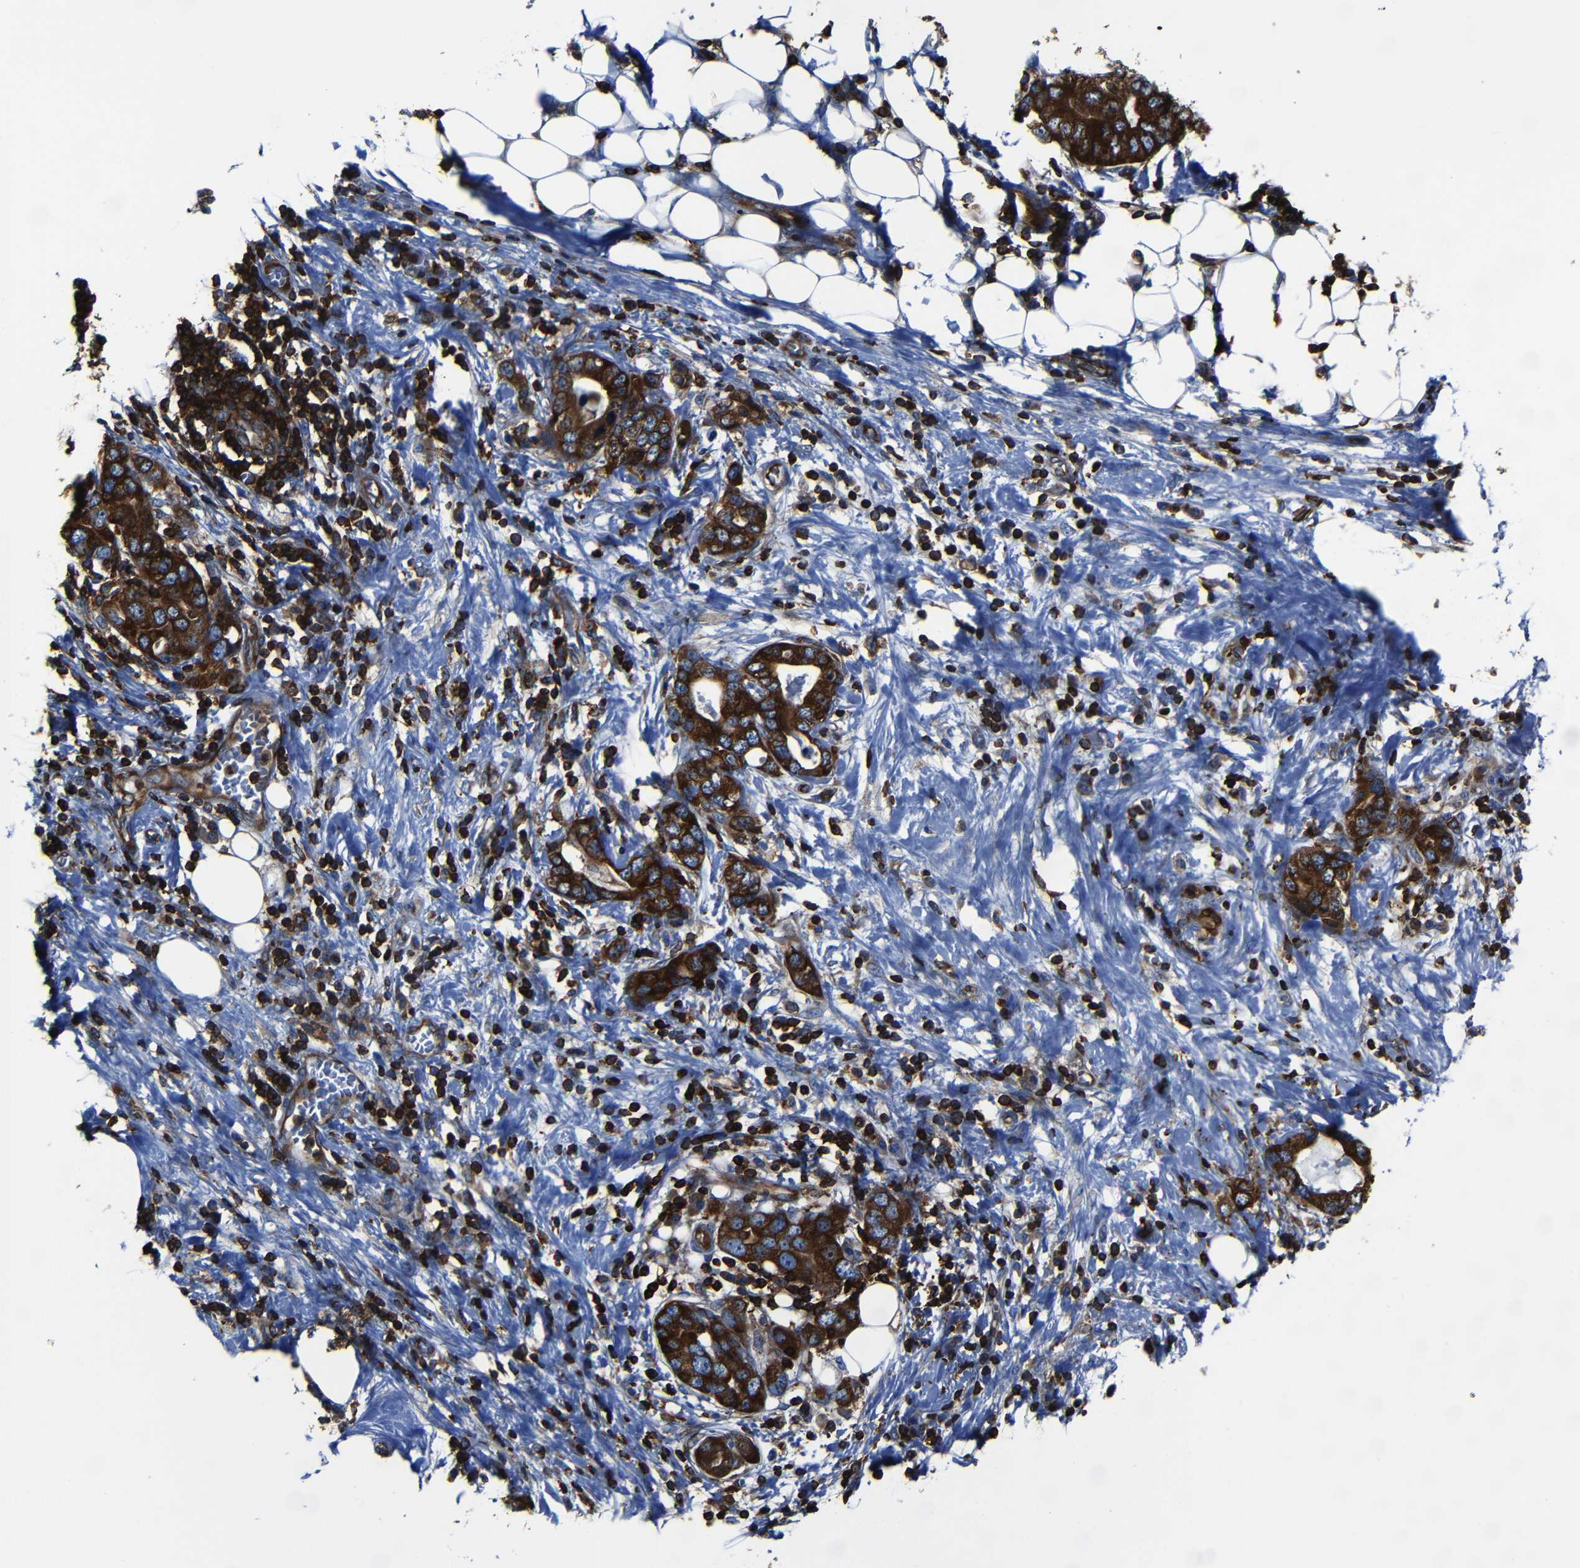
{"staining": {"intensity": "strong", "quantity": ">75%", "location": "cytoplasmic/membranous"}, "tissue": "stomach cancer", "cell_type": "Tumor cells", "image_type": "cancer", "snomed": [{"axis": "morphology", "description": "Adenocarcinoma, NOS"}, {"axis": "topography", "description": "Stomach, lower"}], "caption": "Stomach cancer (adenocarcinoma) tissue shows strong cytoplasmic/membranous expression in approximately >75% of tumor cells, visualized by immunohistochemistry. The protein is stained brown, and the nuclei are stained in blue (DAB (3,3'-diaminobenzidine) IHC with brightfield microscopy, high magnification).", "gene": "ARHGEF1", "patient": {"sex": "female", "age": 93}}